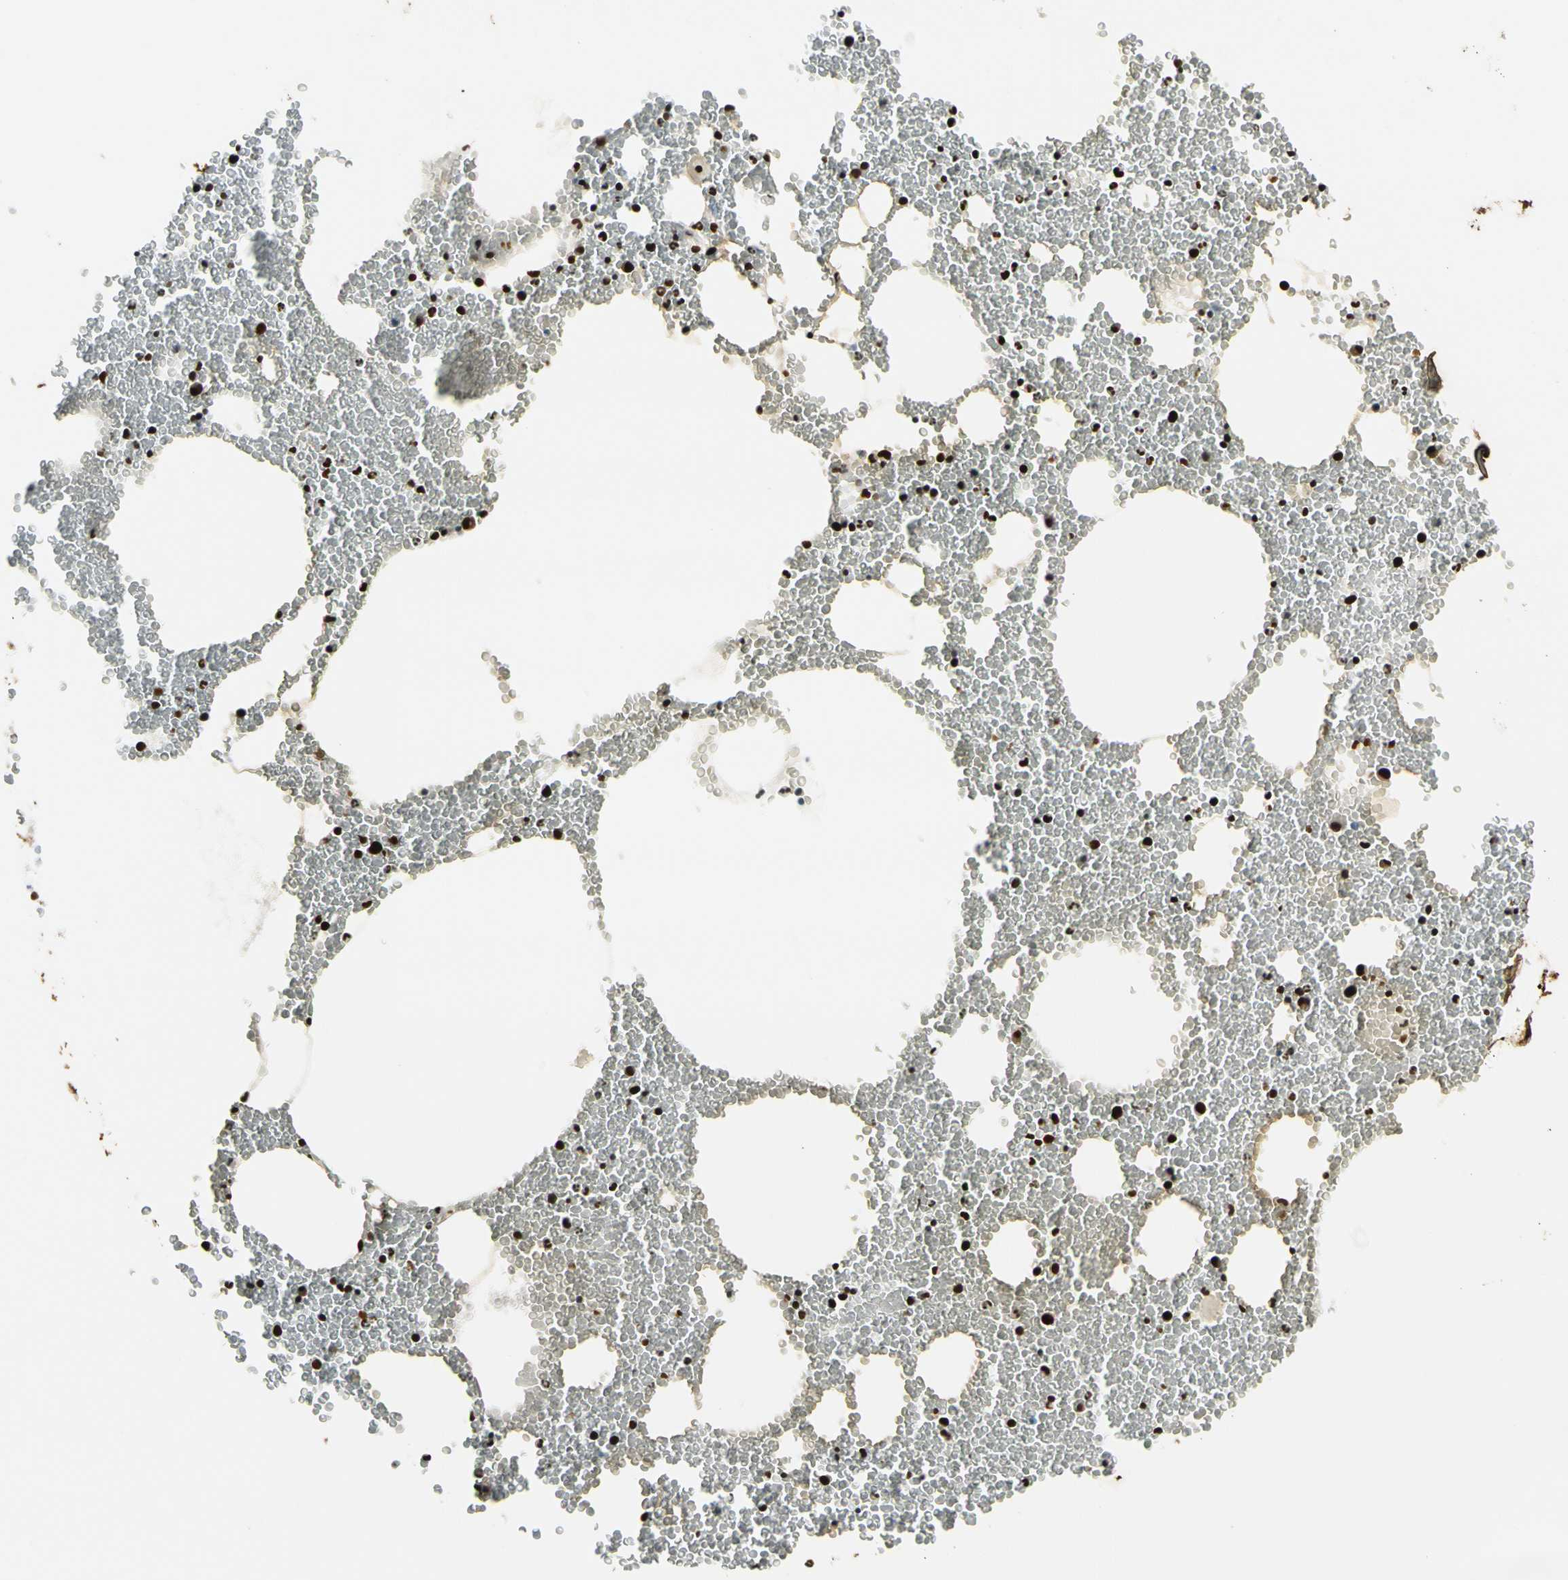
{"staining": {"intensity": "strong", "quantity": ">75%", "location": "nuclear"}, "tissue": "bone marrow", "cell_type": "Hematopoietic cells", "image_type": "normal", "snomed": [{"axis": "morphology", "description": "Normal tissue, NOS"}, {"axis": "morphology", "description": "Inflammation, NOS"}, {"axis": "topography", "description": "Bone marrow"}], "caption": "DAB (3,3'-diaminobenzidine) immunohistochemical staining of normal bone marrow demonstrates strong nuclear protein expression in about >75% of hematopoietic cells. Nuclei are stained in blue.", "gene": "FUS", "patient": {"sex": "male", "age": 74}}